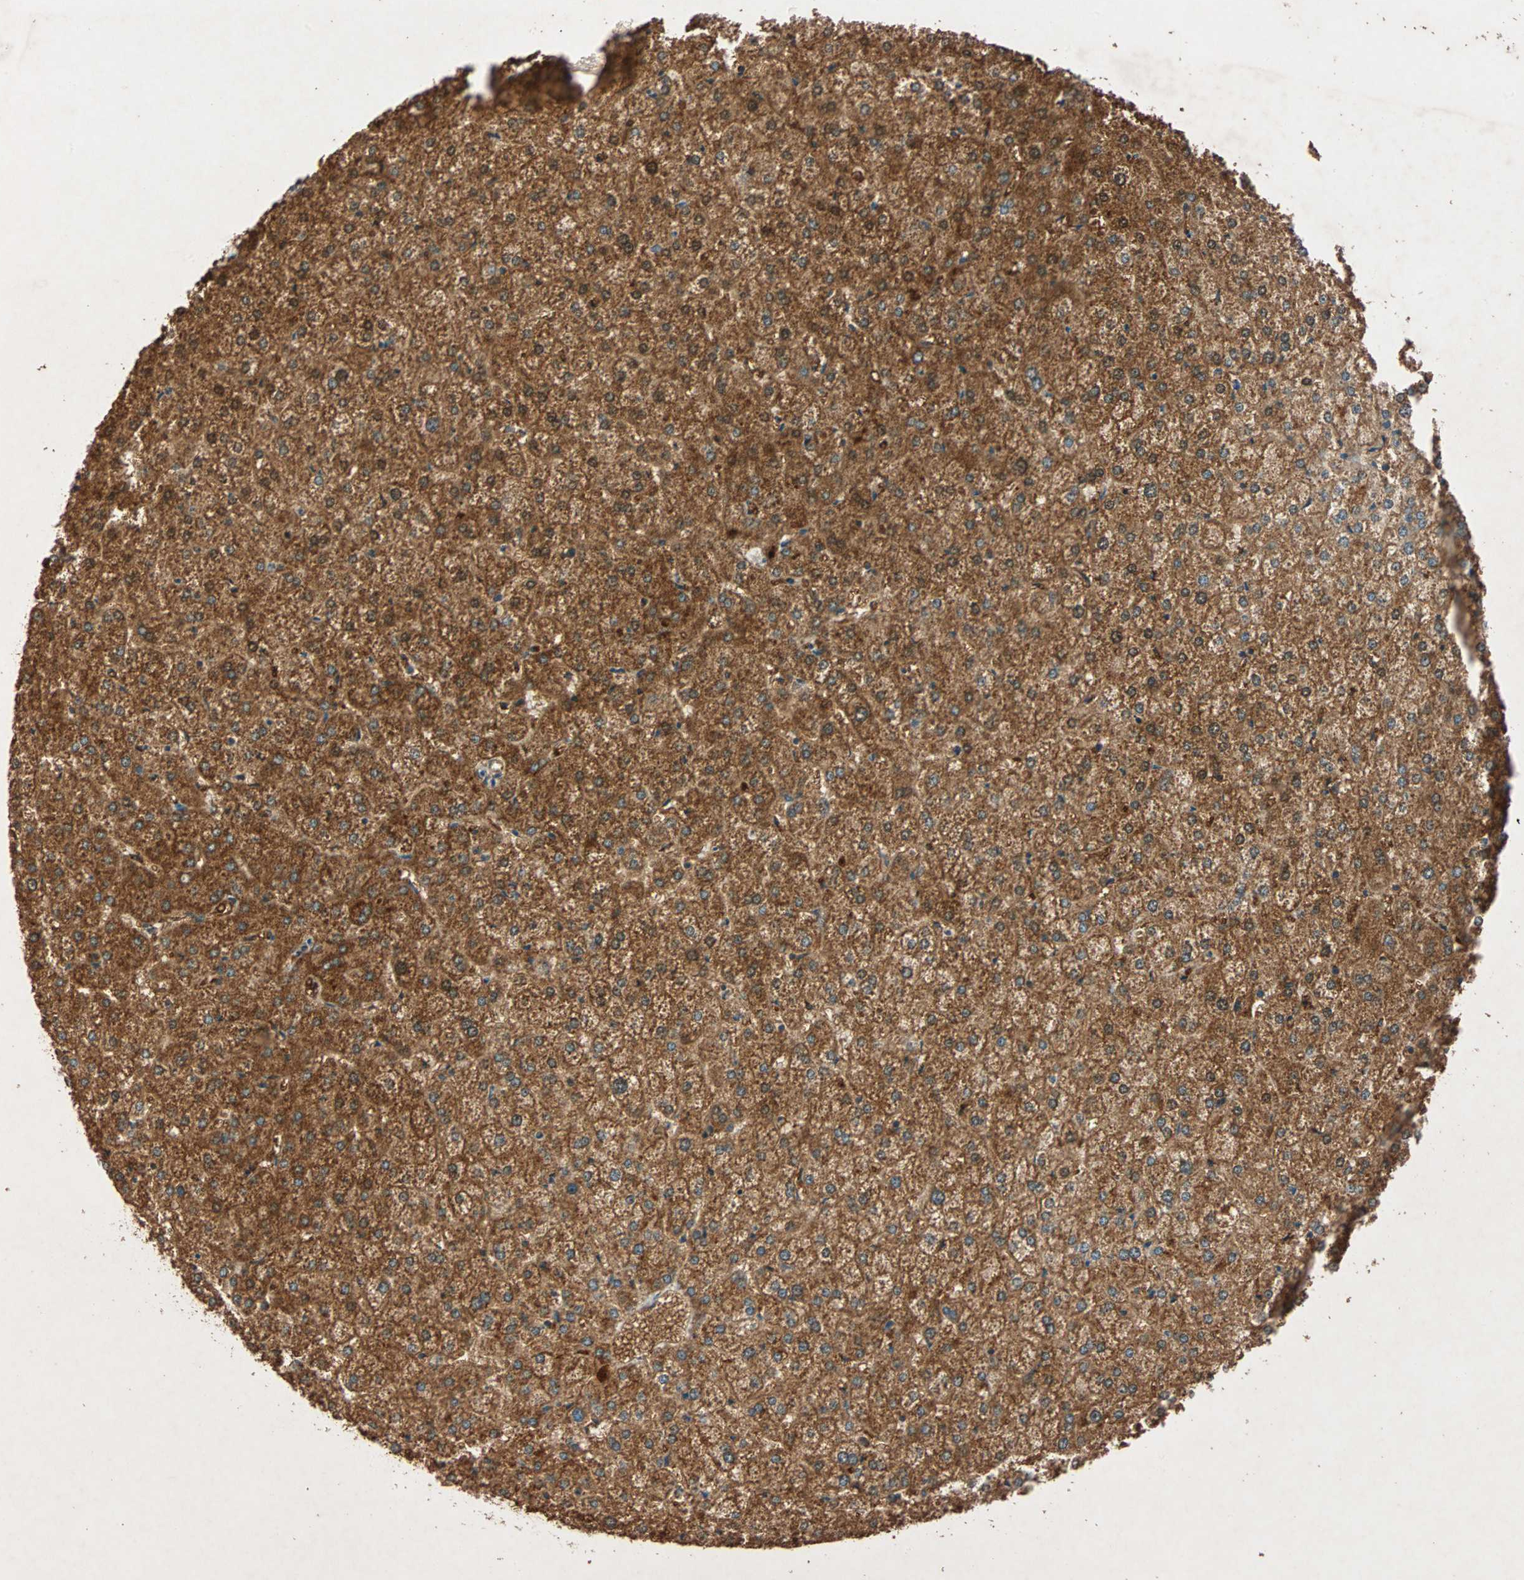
{"staining": {"intensity": "strong", "quantity": ">75%", "location": "cytoplasmic/membranous"}, "tissue": "liver", "cell_type": "Cholangiocytes", "image_type": "normal", "snomed": [{"axis": "morphology", "description": "Normal tissue, NOS"}, {"axis": "topography", "description": "Liver"}], "caption": "Liver stained for a protein (brown) displays strong cytoplasmic/membranous positive positivity in approximately >75% of cholangiocytes.", "gene": "MAPK1", "patient": {"sex": "female", "age": 32}}